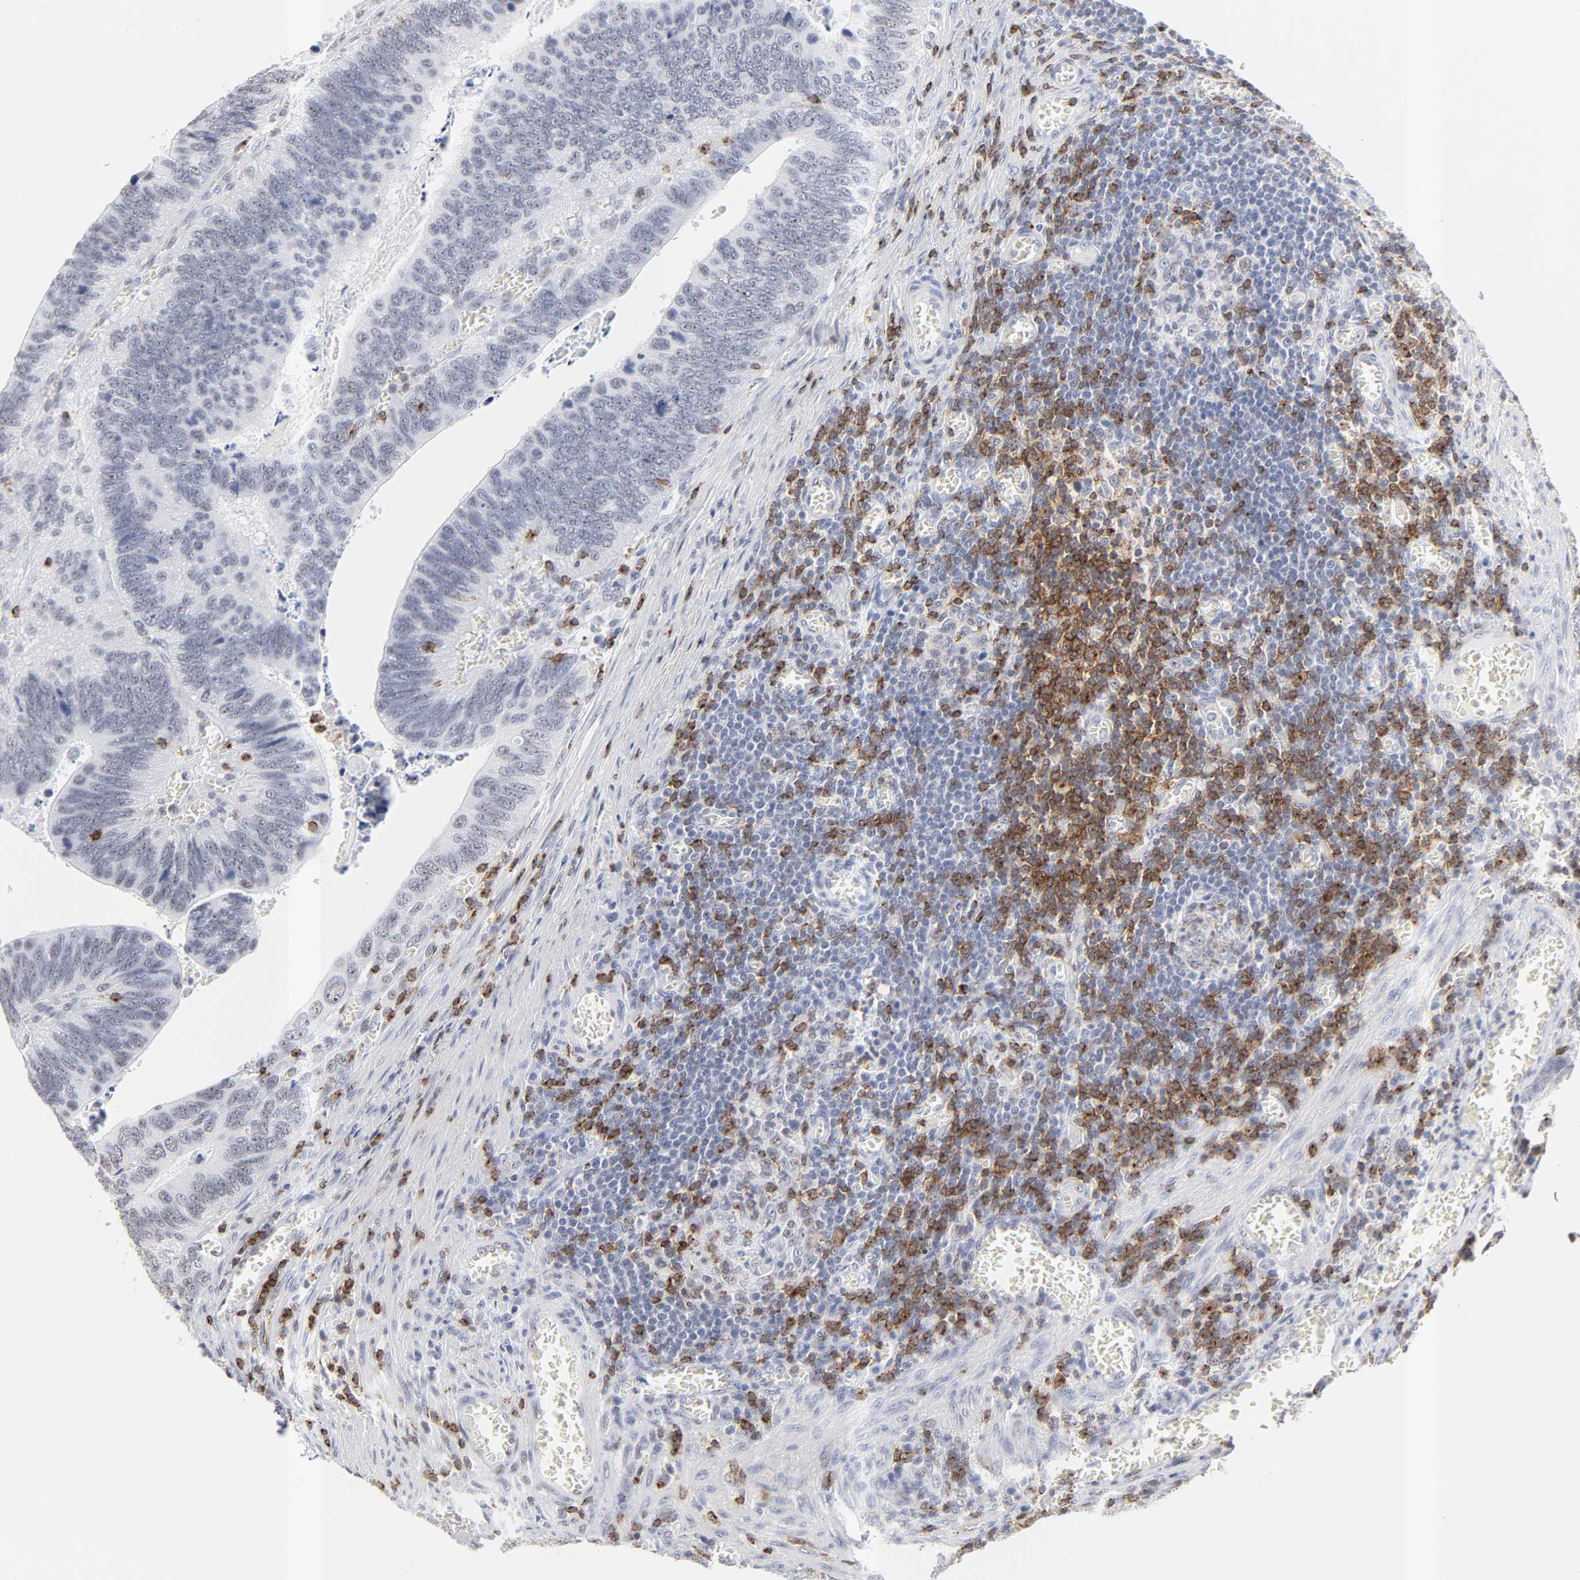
{"staining": {"intensity": "negative", "quantity": "none", "location": "none"}, "tissue": "colorectal cancer", "cell_type": "Tumor cells", "image_type": "cancer", "snomed": [{"axis": "morphology", "description": "Adenocarcinoma, NOS"}, {"axis": "topography", "description": "Colon"}], "caption": "An immunohistochemistry (IHC) photomicrograph of colorectal adenocarcinoma is shown. There is no staining in tumor cells of colorectal adenocarcinoma.", "gene": "CD2", "patient": {"sex": "male", "age": 72}}